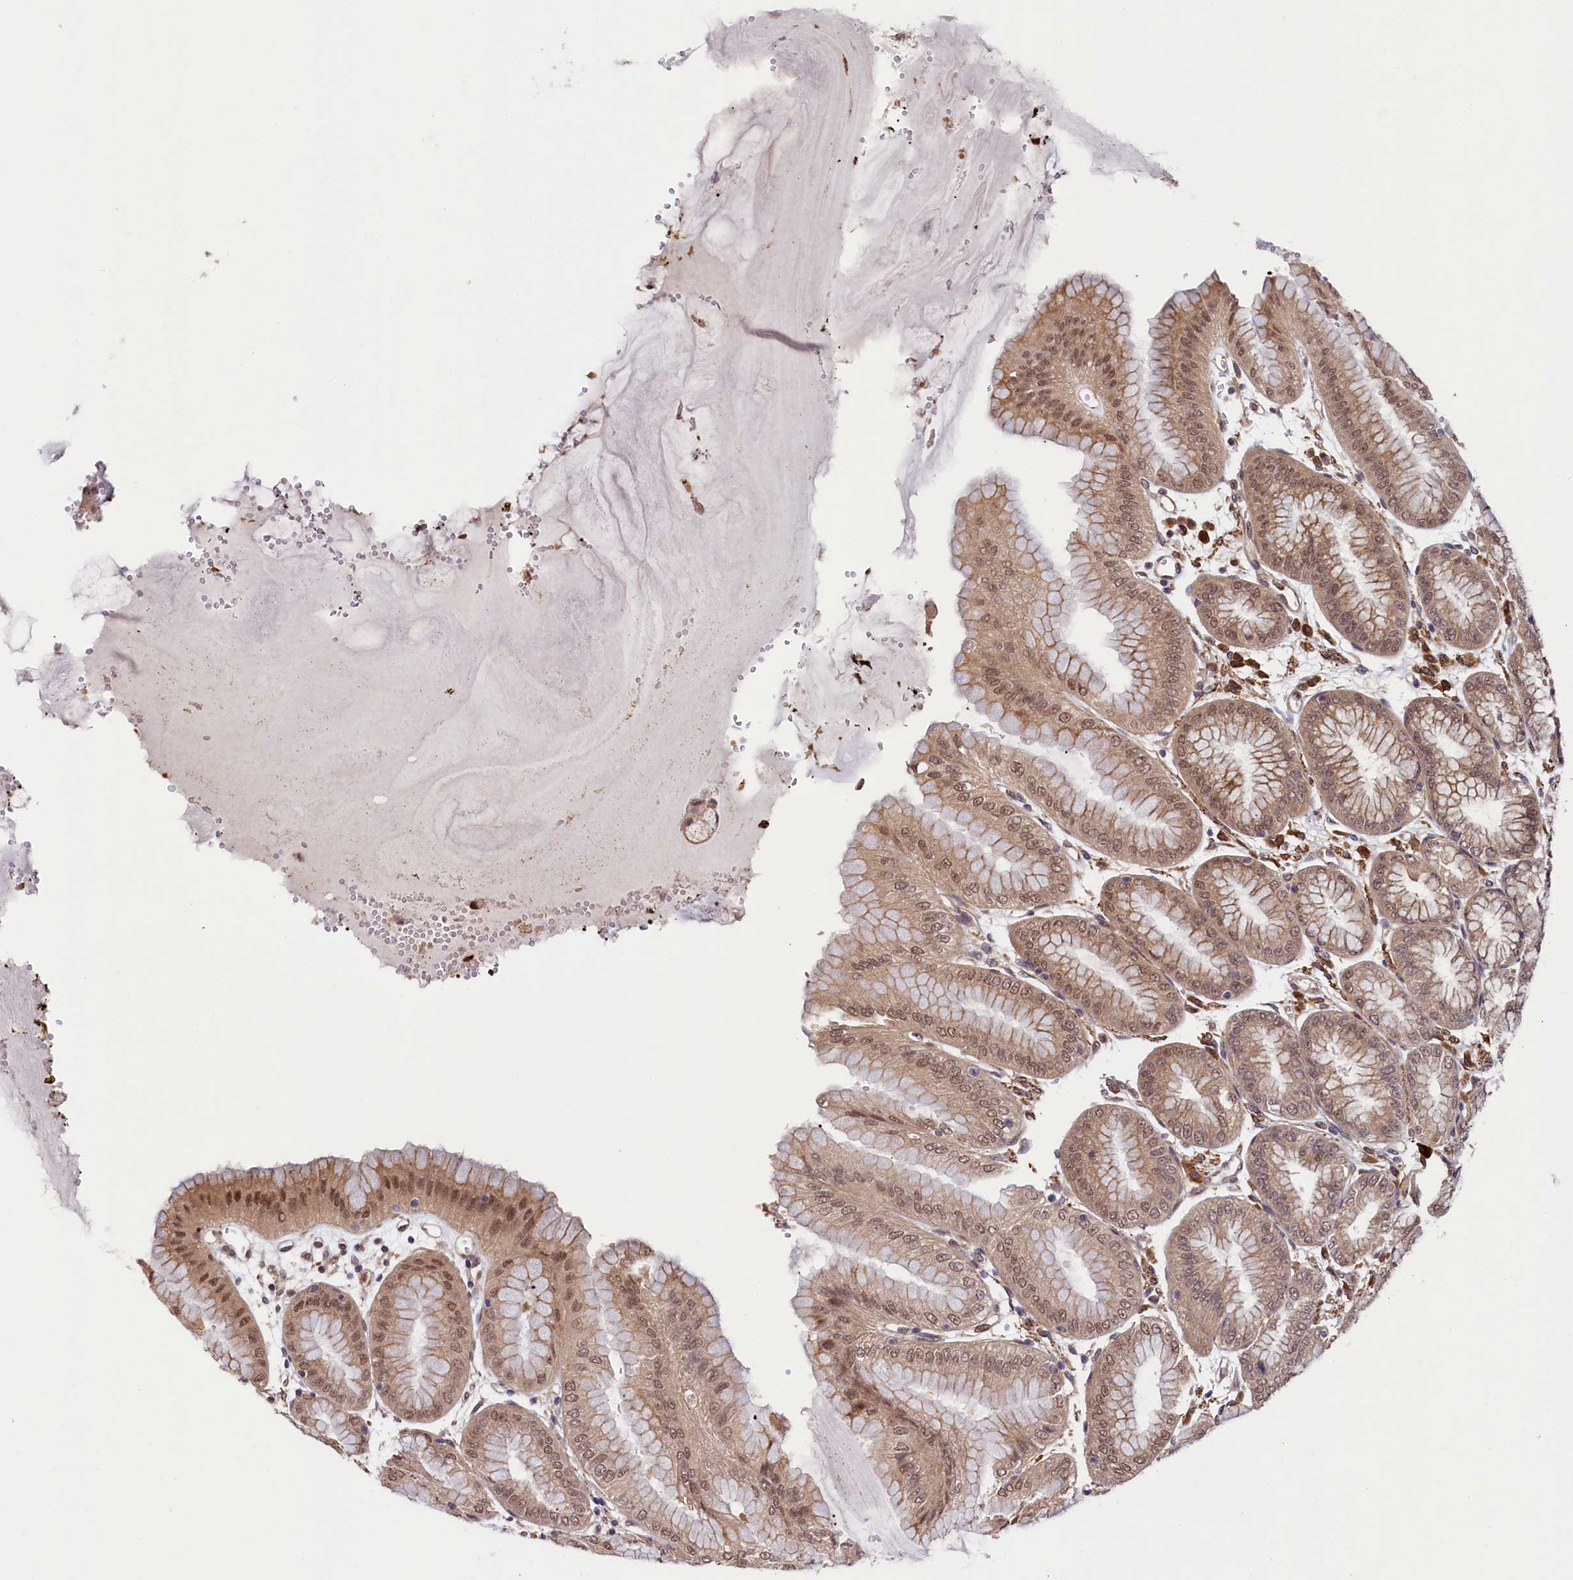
{"staining": {"intensity": "moderate", "quantity": ">75%", "location": "cytoplasmic/membranous,nuclear"}, "tissue": "stomach", "cell_type": "Glandular cells", "image_type": "normal", "snomed": [{"axis": "morphology", "description": "Normal tissue, NOS"}, {"axis": "topography", "description": "Stomach, lower"}], "caption": "The photomicrograph demonstrates immunohistochemical staining of unremarkable stomach. There is moderate cytoplasmic/membranous,nuclear positivity is identified in approximately >75% of glandular cells.", "gene": "LEO1", "patient": {"sex": "male", "age": 71}}